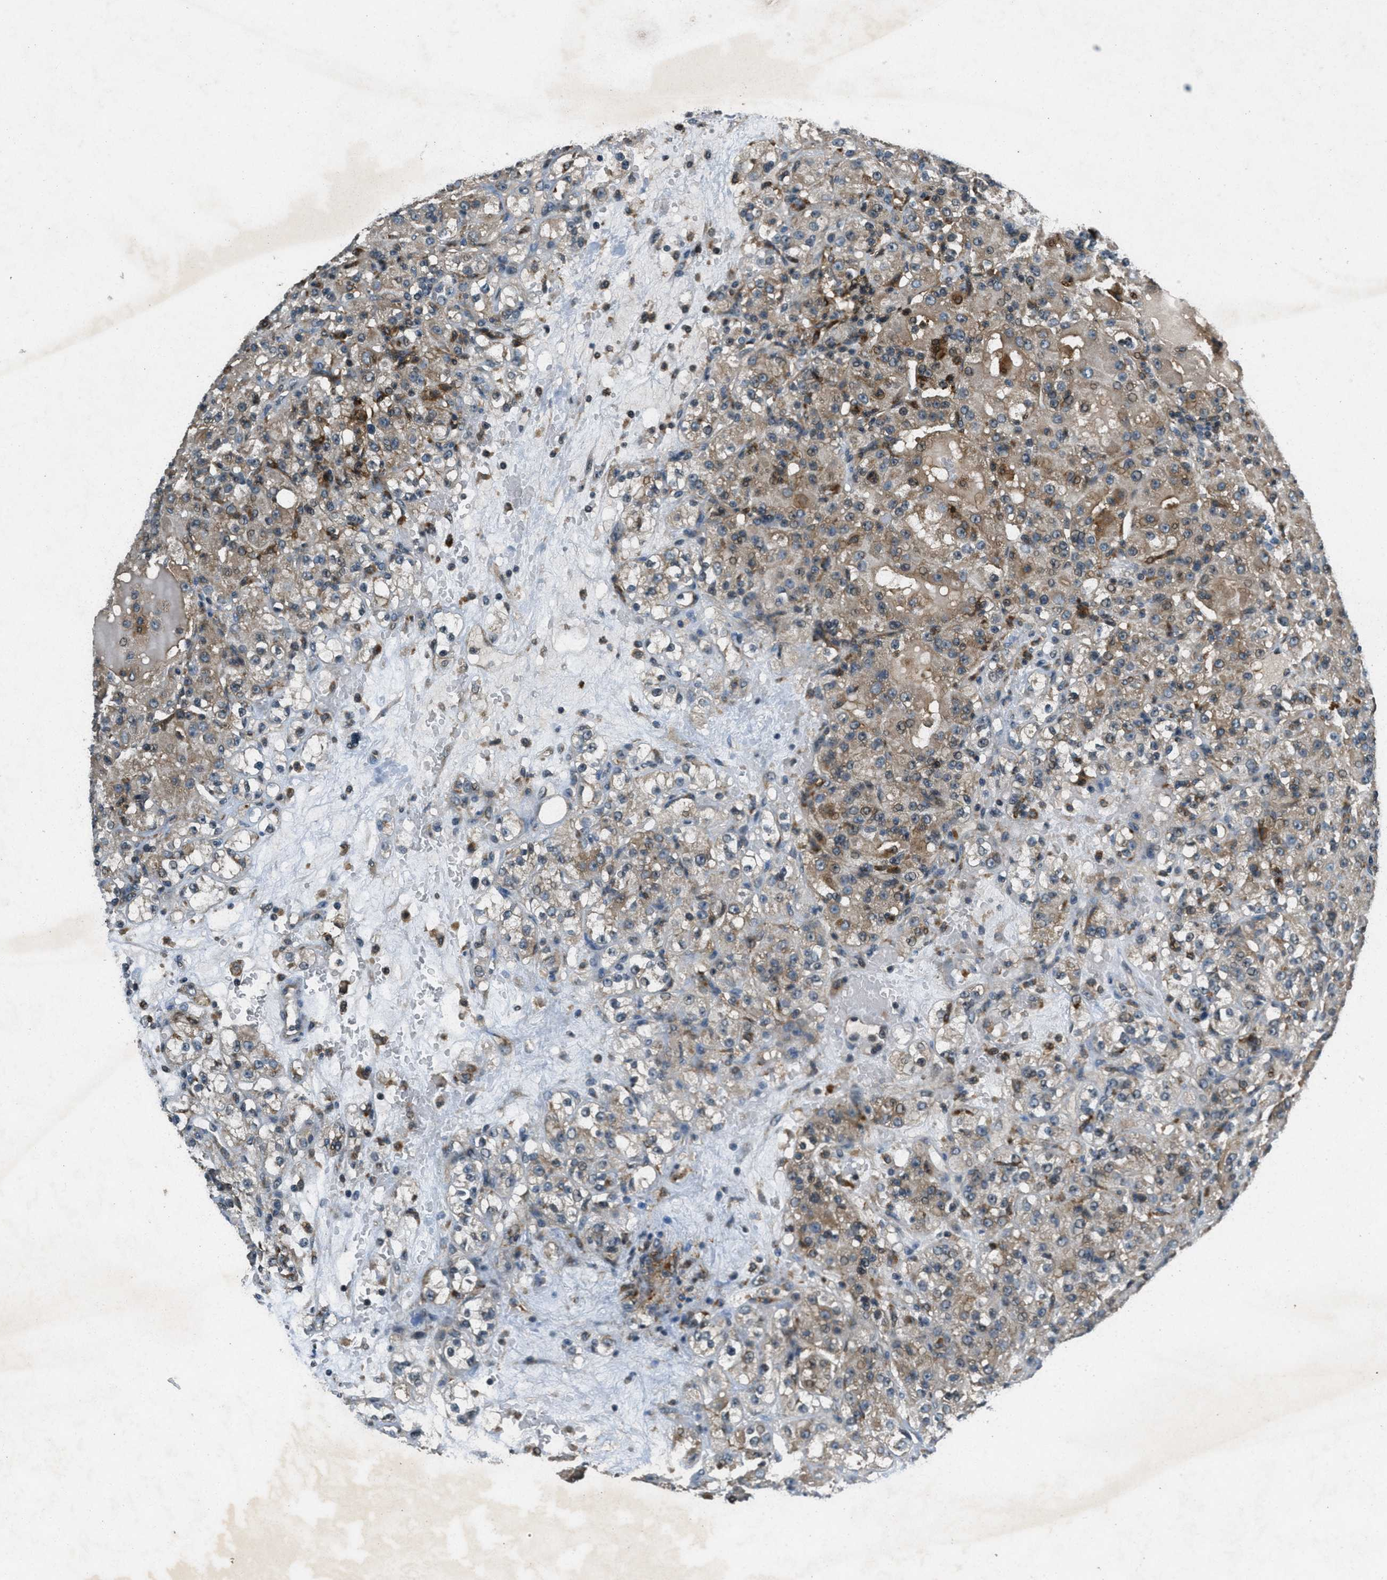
{"staining": {"intensity": "moderate", "quantity": ">75%", "location": "cytoplasmic/membranous"}, "tissue": "renal cancer", "cell_type": "Tumor cells", "image_type": "cancer", "snomed": [{"axis": "morphology", "description": "Normal tissue, NOS"}, {"axis": "morphology", "description": "Adenocarcinoma, NOS"}, {"axis": "topography", "description": "Kidney"}], "caption": "Protein analysis of renal adenocarcinoma tissue displays moderate cytoplasmic/membranous staining in about >75% of tumor cells. (DAB IHC with brightfield microscopy, high magnification).", "gene": "EPSTI1", "patient": {"sex": "male", "age": 61}}